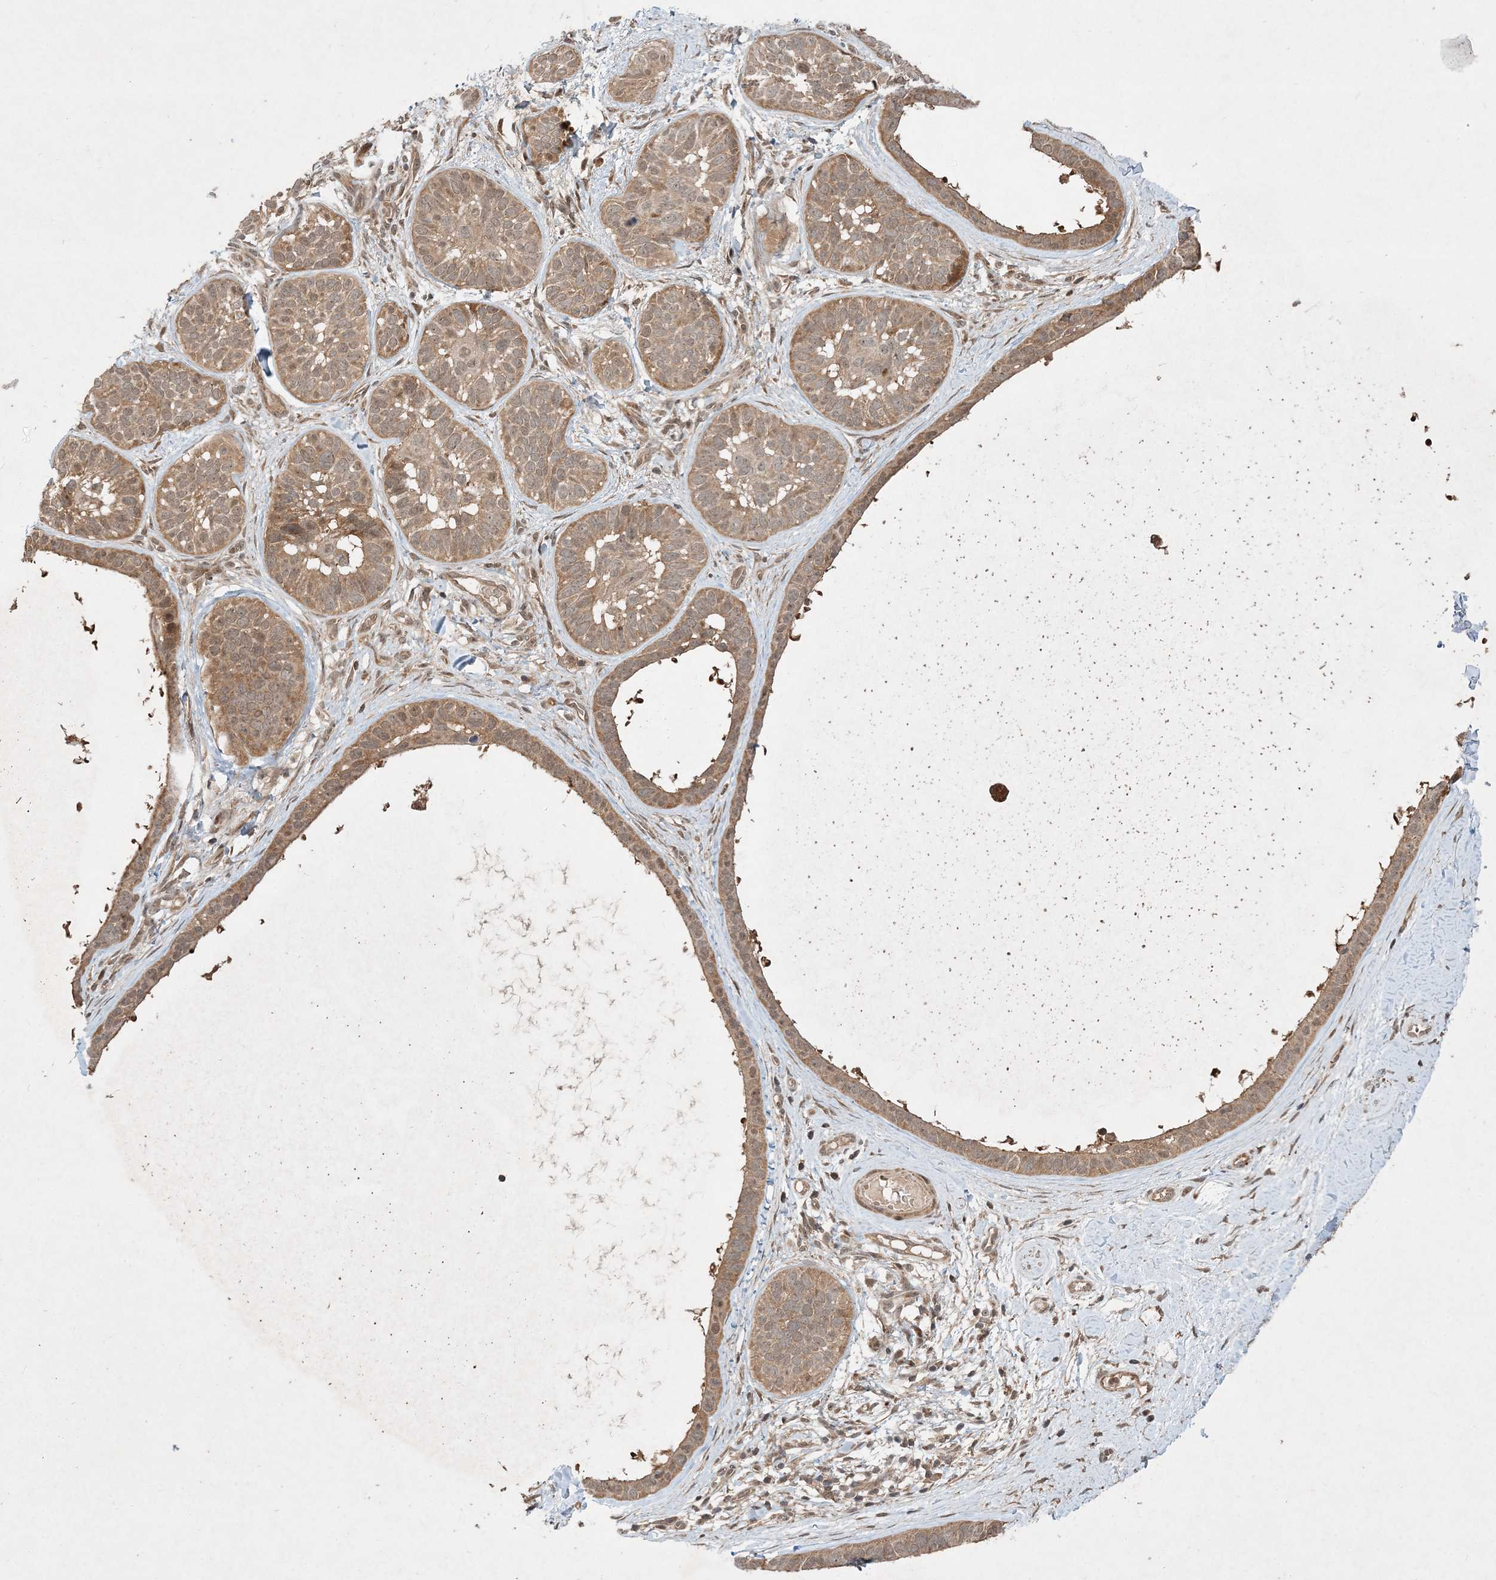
{"staining": {"intensity": "moderate", "quantity": ">75%", "location": "cytoplasmic/membranous"}, "tissue": "skin cancer", "cell_type": "Tumor cells", "image_type": "cancer", "snomed": [{"axis": "morphology", "description": "Basal cell carcinoma"}, {"axis": "topography", "description": "Skin"}], "caption": "A photomicrograph showing moderate cytoplasmic/membranous positivity in approximately >75% of tumor cells in skin cancer (basal cell carcinoma), as visualized by brown immunohistochemical staining.", "gene": "UBR3", "patient": {"sex": "male", "age": 62}}